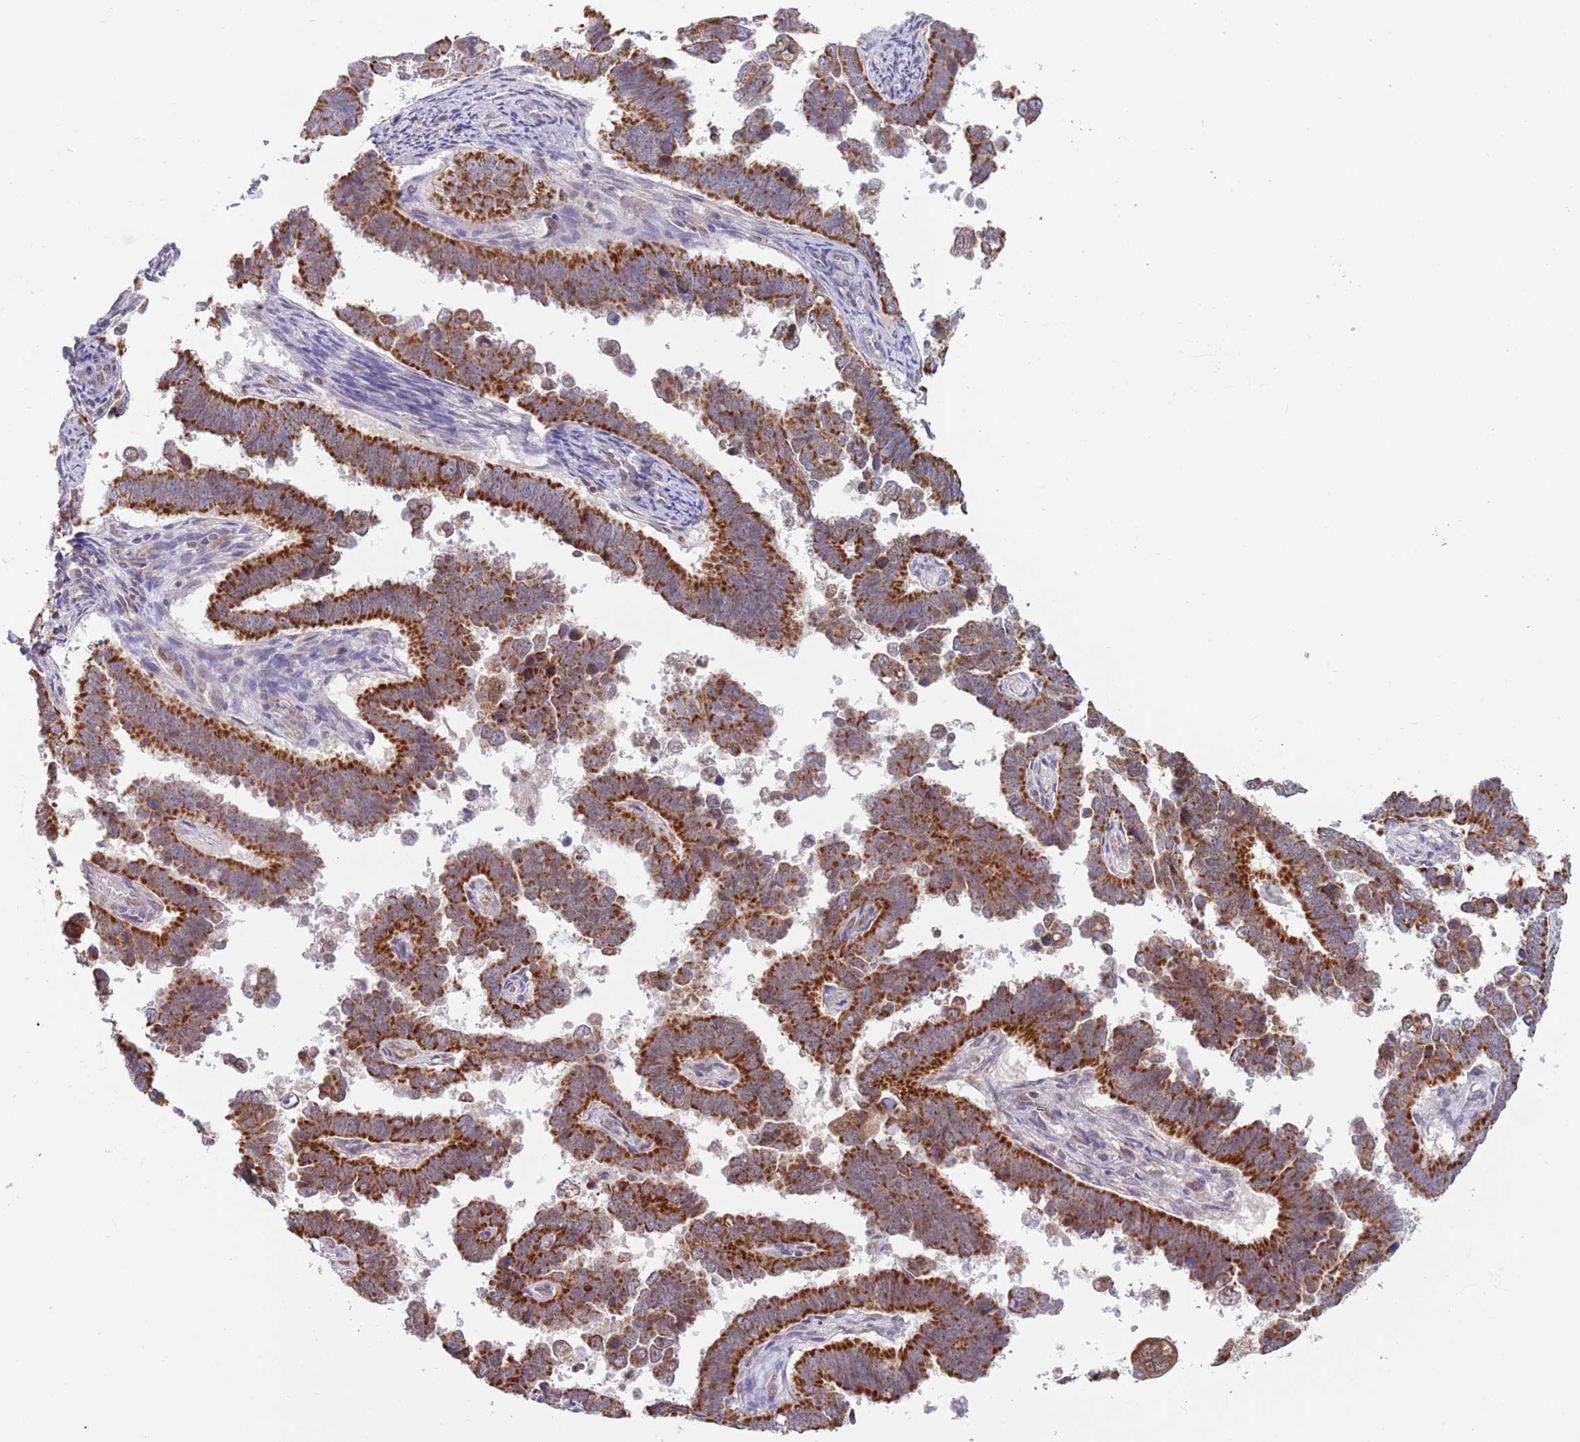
{"staining": {"intensity": "strong", "quantity": ">75%", "location": "cytoplasmic/membranous"}, "tissue": "endometrial cancer", "cell_type": "Tumor cells", "image_type": "cancer", "snomed": [{"axis": "morphology", "description": "Adenocarcinoma, NOS"}, {"axis": "topography", "description": "Endometrium"}], "caption": "An immunohistochemistry histopathology image of tumor tissue is shown. Protein staining in brown shows strong cytoplasmic/membranous positivity in adenocarcinoma (endometrial) within tumor cells. The protein is shown in brown color, while the nuclei are stained blue.", "gene": "TIMM13", "patient": {"sex": "female", "age": 75}}